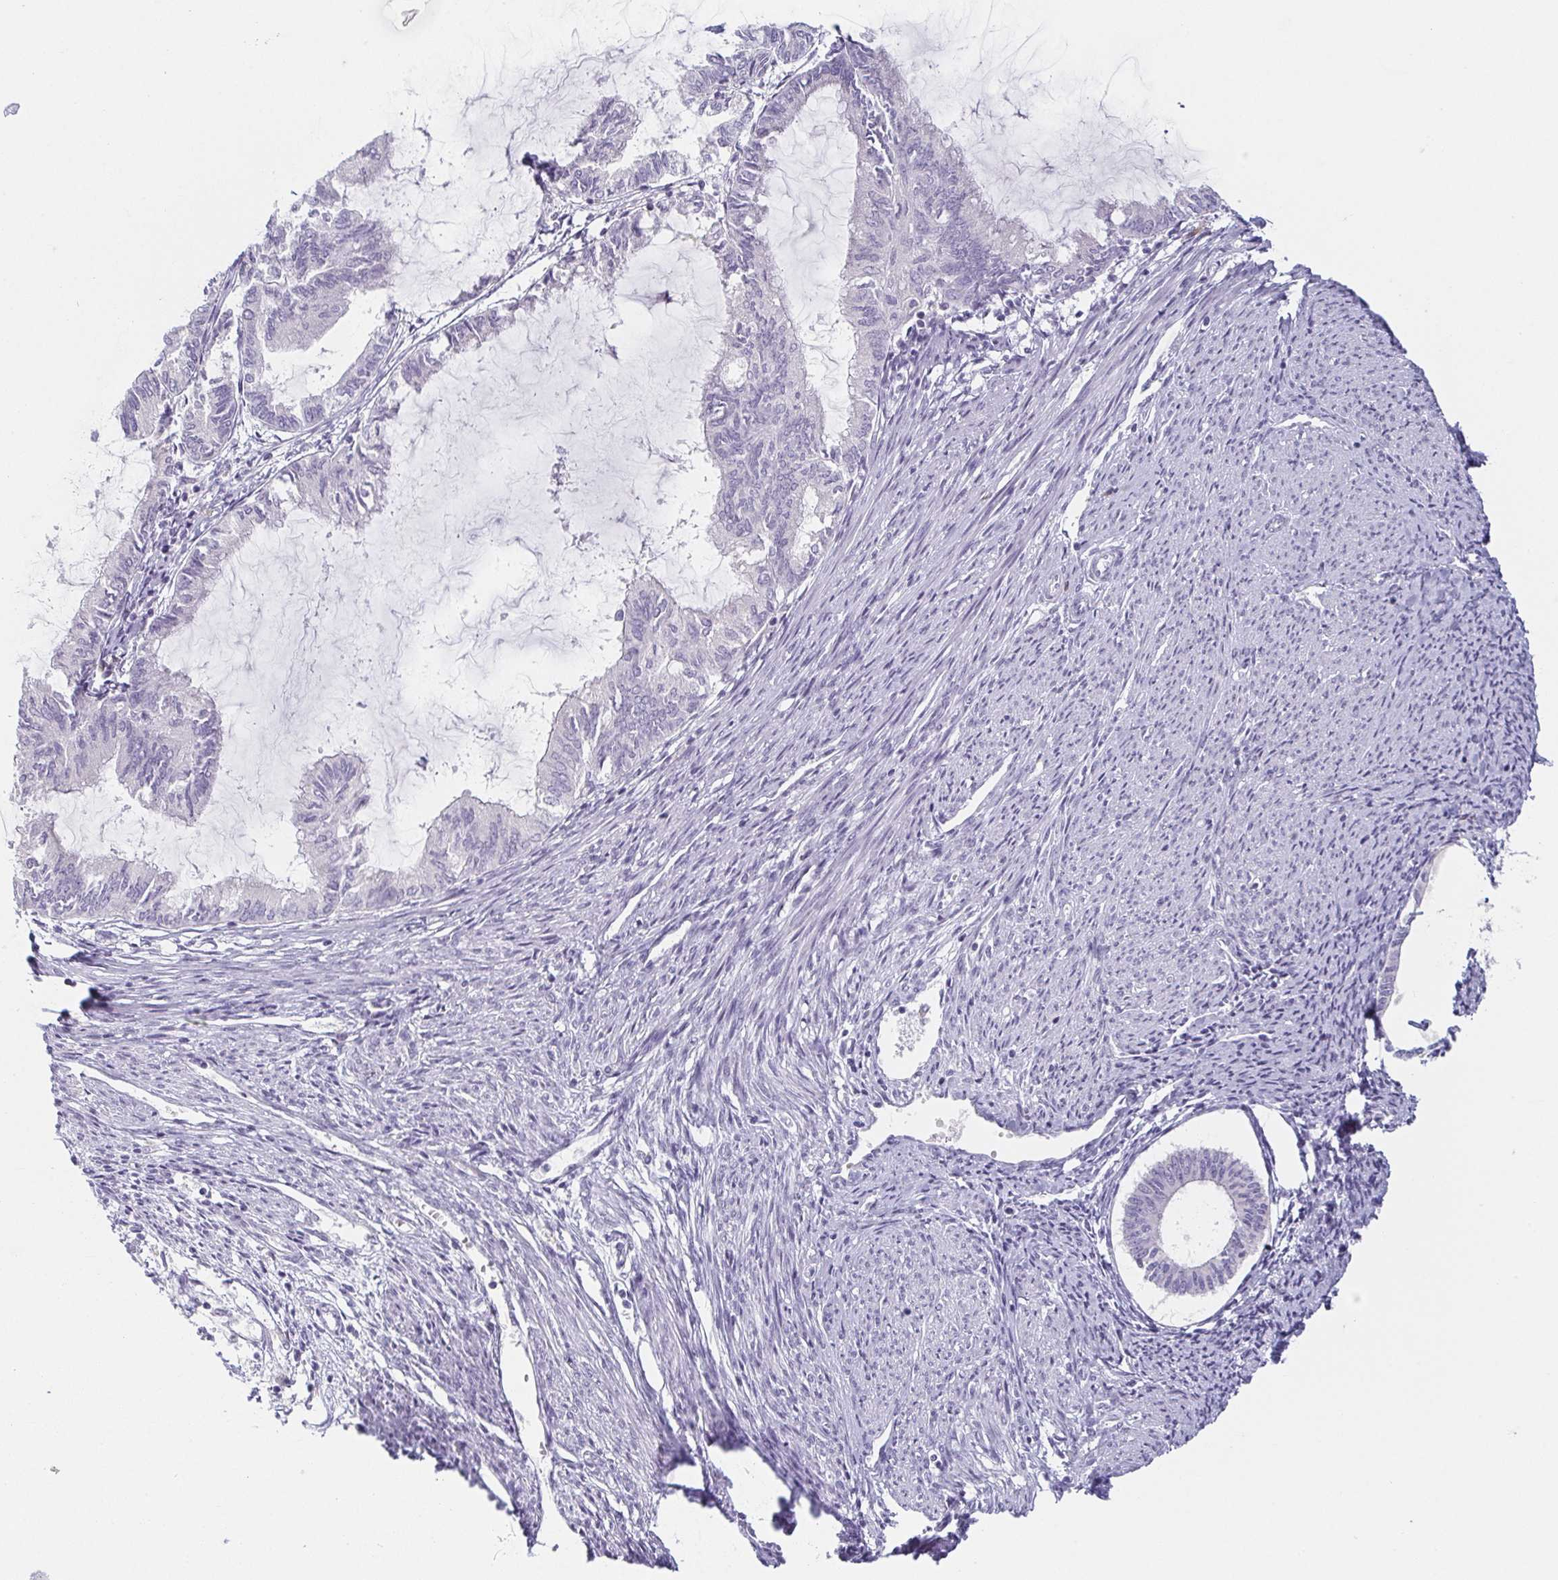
{"staining": {"intensity": "negative", "quantity": "none", "location": "none"}, "tissue": "endometrial cancer", "cell_type": "Tumor cells", "image_type": "cancer", "snomed": [{"axis": "morphology", "description": "Adenocarcinoma, NOS"}, {"axis": "topography", "description": "Endometrium"}], "caption": "This is an IHC histopathology image of endometrial adenocarcinoma. There is no expression in tumor cells.", "gene": "PRR27", "patient": {"sex": "female", "age": 86}}